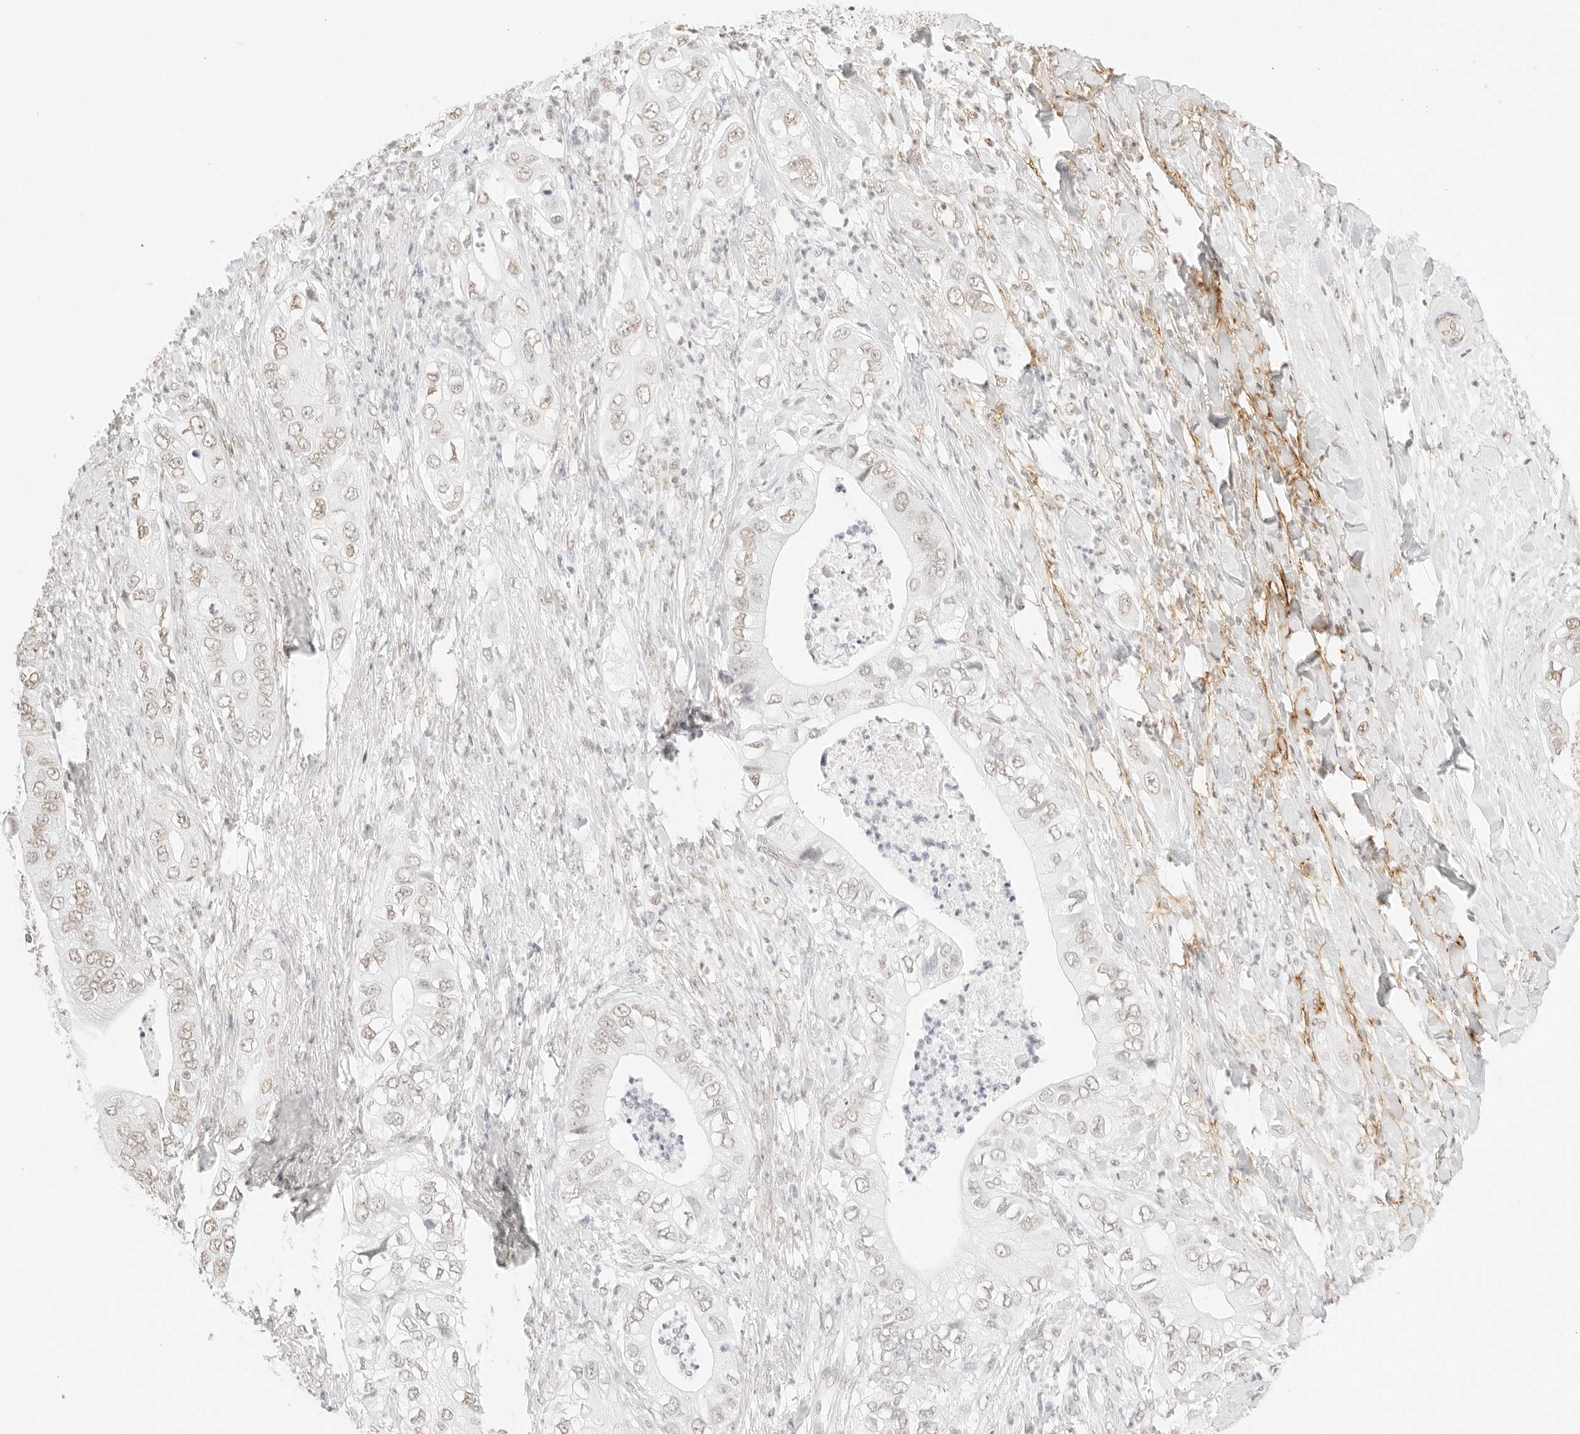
{"staining": {"intensity": "weak", "quantity": "25%-75%", "location": "nuclear"}, "tissue": "pancreatic cancer", "cell_type": "Tumor cells", "image_type": "cancer", "snomed": [{"axis": "morphology", "description": "Adenocarcinoma, NOS"}, {"axis": "topography", "description": "Pancreas"}], "caption": "Pancreatic cancer stained for a protein shows weak nuclear positivity in tumor cells.", "gene": "FBLN5", "patient": {"sex": "female", "age": 78}}